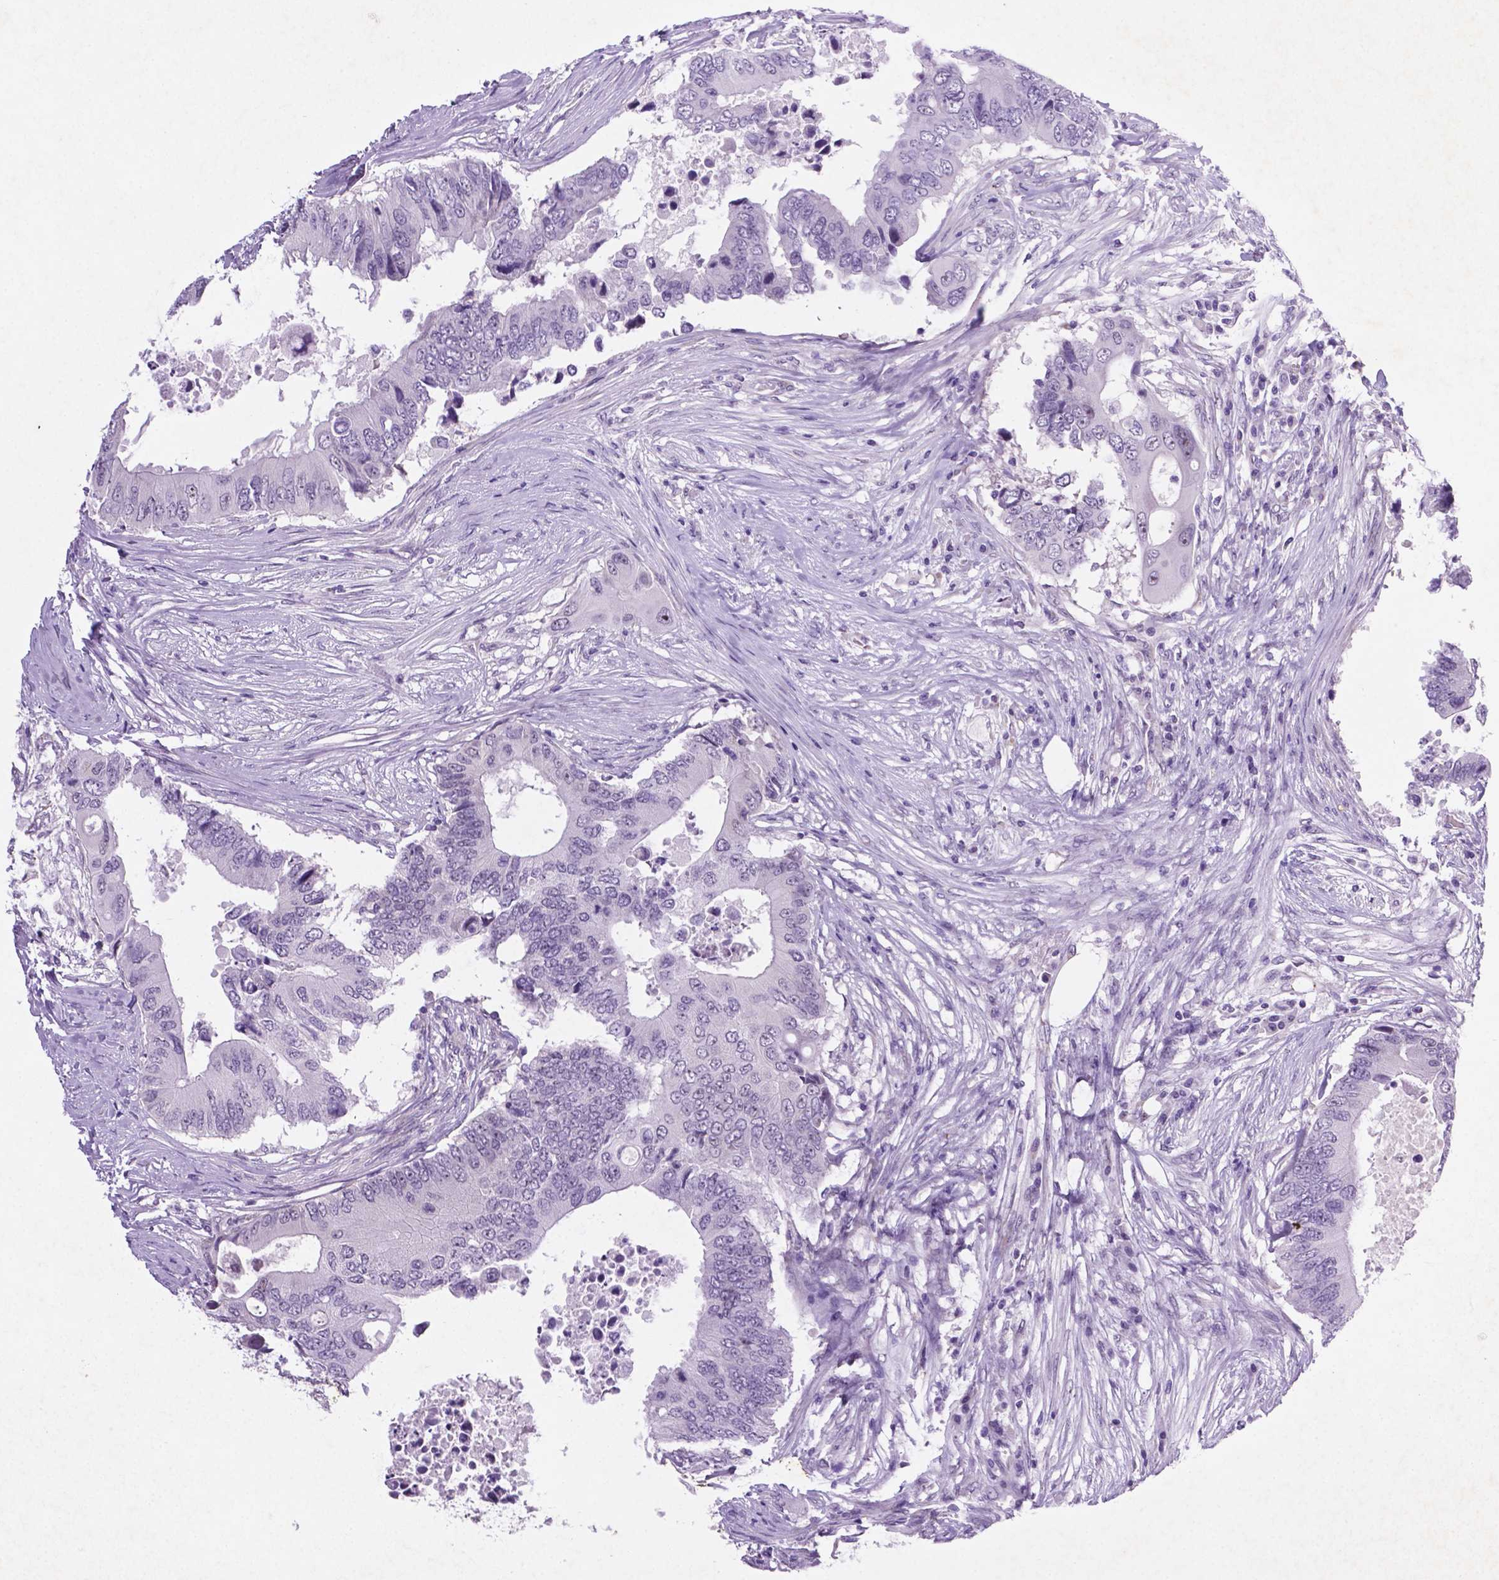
{"staining": {"intensity": "negative", "quantity": "none", "location": "none"}, "tissue": "colorectal cancer", "cell_type": "Tumor cells", "image_type": "cancer", "snomed": [{"axis": "morphology", "description": "Adenocarcinoma, NOS"}, {"axis": "topography", "description": "Colon"}], "caption": "A photomicrograph of human adenocarcinoma (colorectal) is negative for staining in tumor cells.", "gene": "C18orf21", "patient": {"sex": "male", "age": 71}}